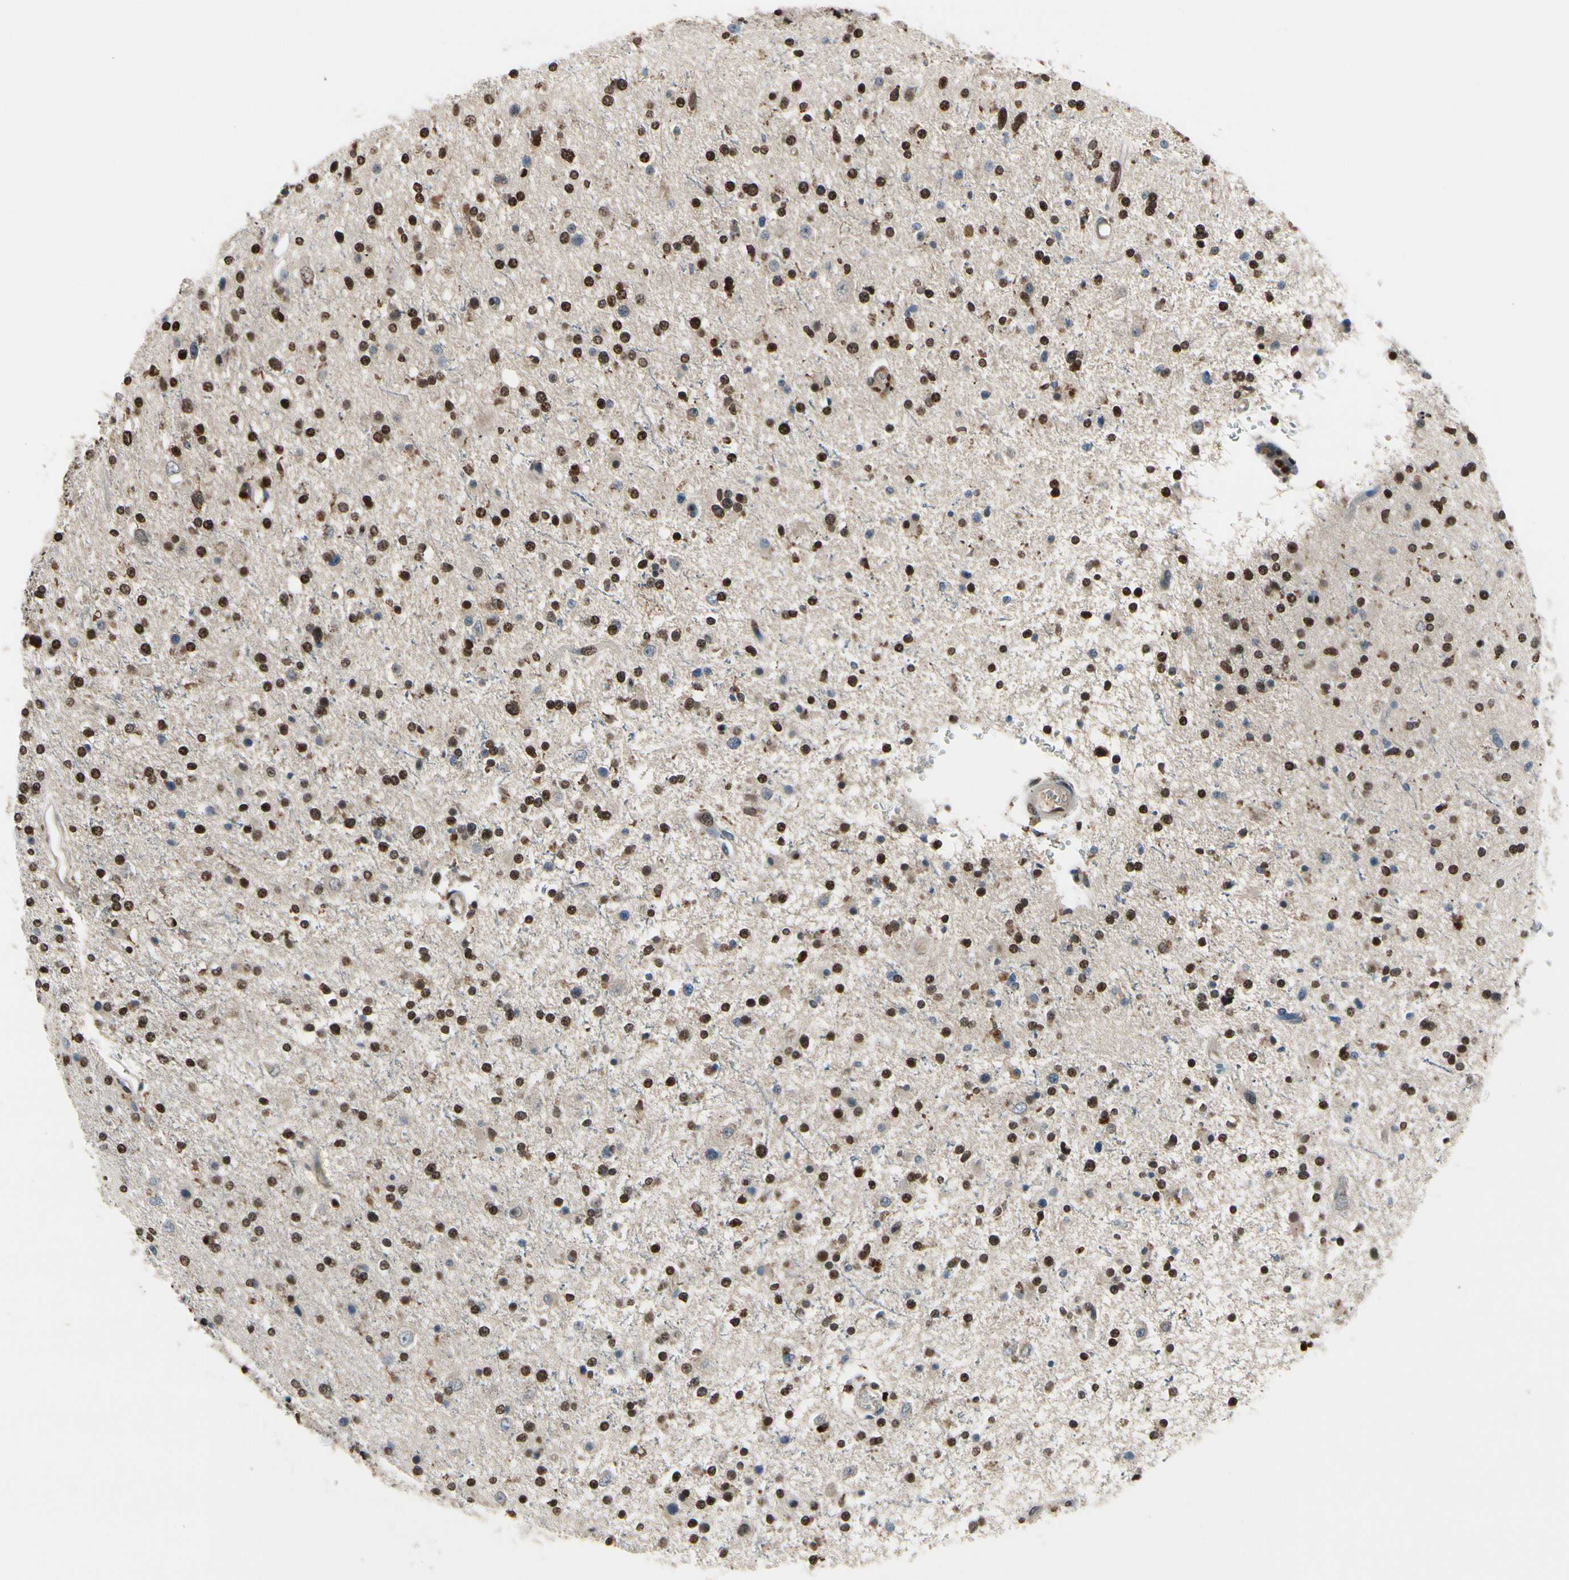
{"staining": {"intensity": "strong", "quantity": ">75%", "location": "nuclear"}, "tissue": "glioma", "cell_type": "Tumor cells", "image_type": "cancer", "snomed": [{"axis": "morphology", "description": "Glioma, malignant, High grade"}, {"axis": "topography", "description": "Brain"}], "caption": "Immunohistochemistry staining of malignant glioma (high-grade), which shows high levels of strong nuclear expression in about >75% of tumor cells indicating strong nuclear protein positivity. The staining was performed using DAB (brown) for protein detection and nuclei were counterstained in hematoxylin (blue).", "gene": "HIPK2", "patient": {"sex": "male", "age": 33}}